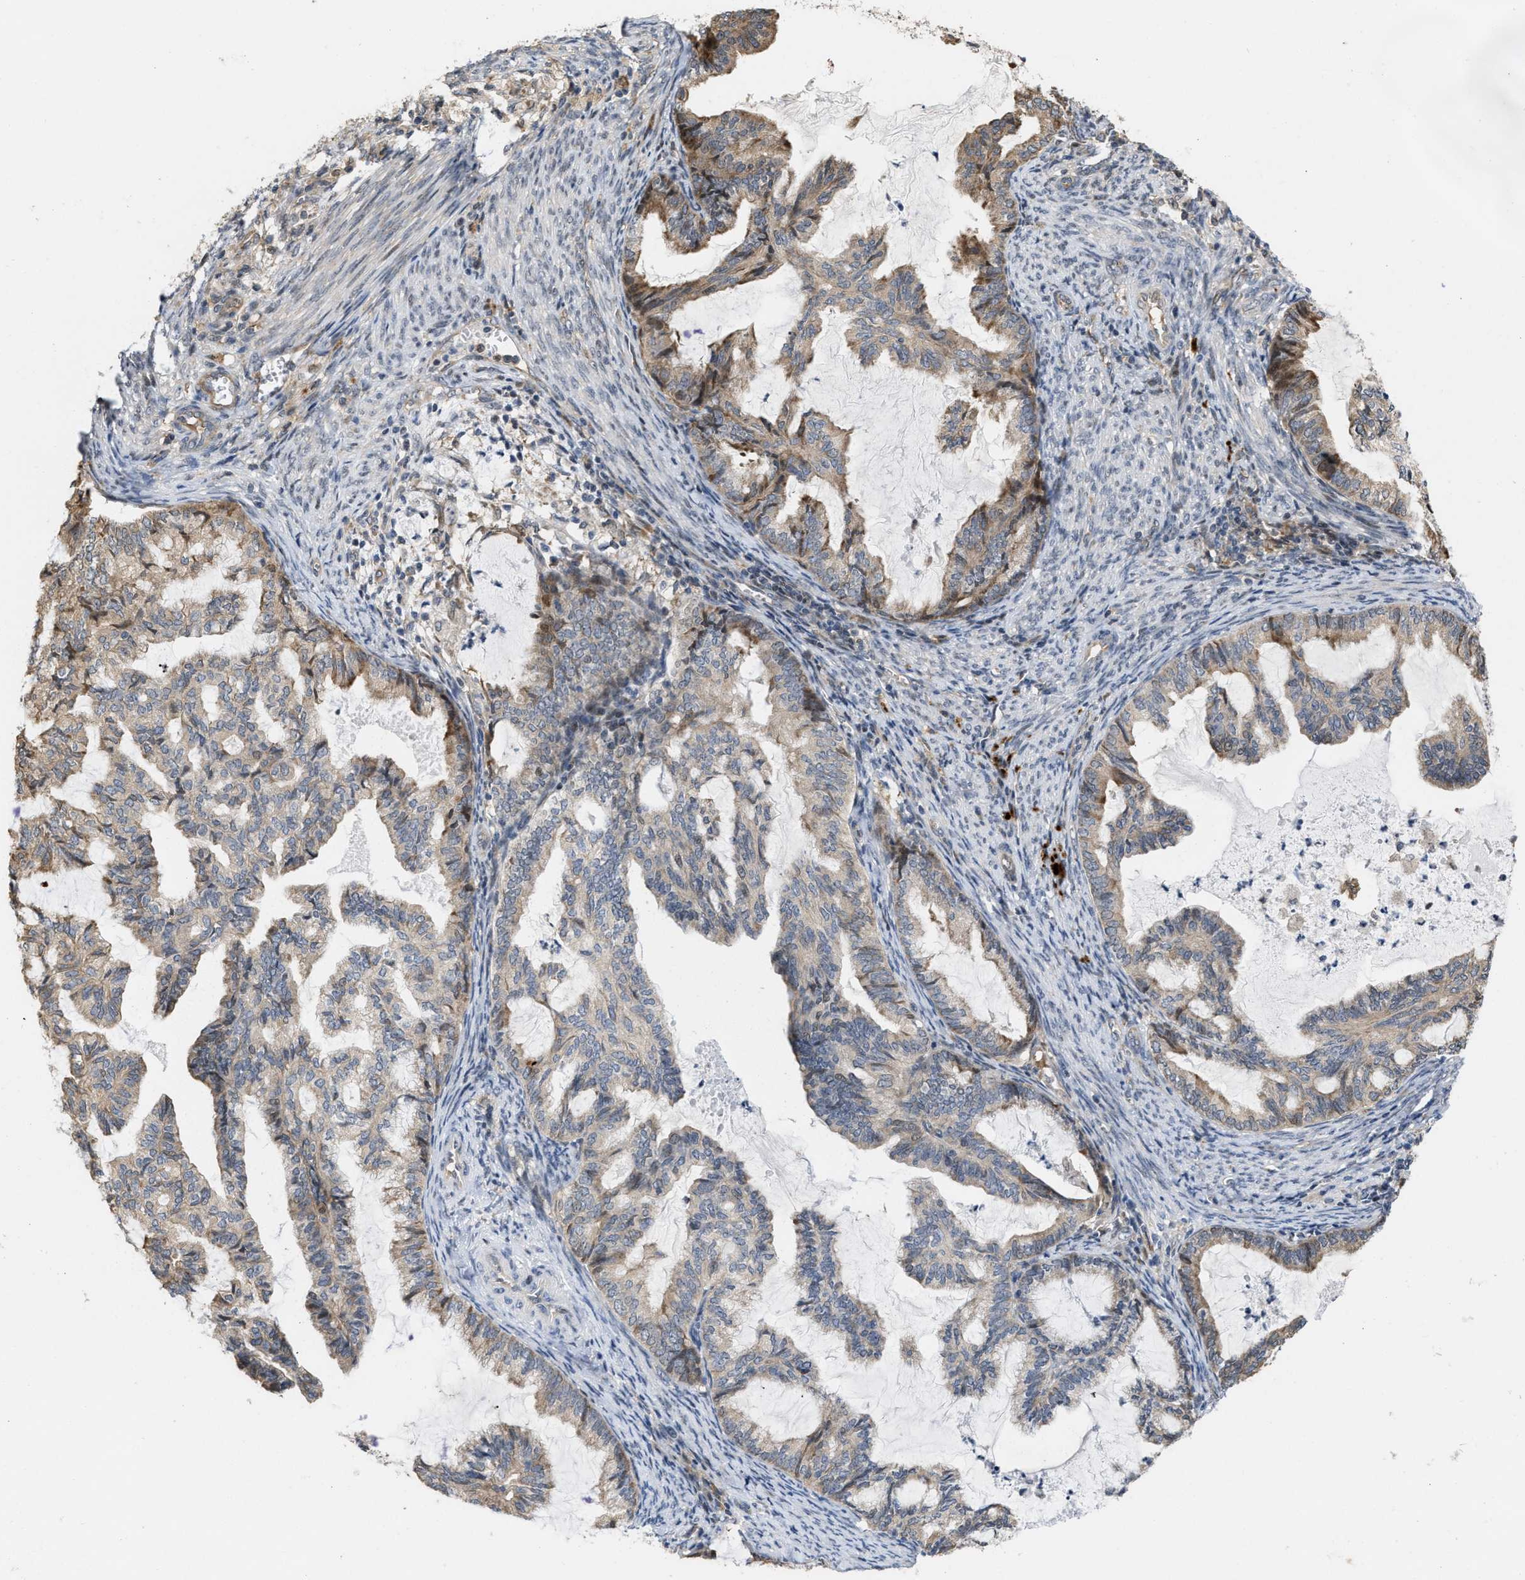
{"staining": {"intensity": "moderate", "quantity": "25%-75%", "location": "cytoplasmic/membranous"}, "tissue": "cervical cancer", "cell_type": "Tumor cells", "image_type": "cancer", "snomed": [{"axis": "morphology", "description": "Normal tissue, NOS"}, {"axis": "morphology", "description": "Adenocarcinoma, NOS"}, {"axis": "topography", "description": "Cervix"}, {"axis": "topography", "description": "Endometrium"}], "caption": "Immunohistochemistry histopathology image of neoplastic tissue: adenocarcinoma (cervical) stained using immunohistochemistry displays medium levels of moderate protein expression localized specifically in the cytoplasmic/membranous of tumor cells, appearing as a cytoplasmic/membranous brown color.", "gene": "CSNK1A1", "patient": {"sex": "female", "age": 86}}